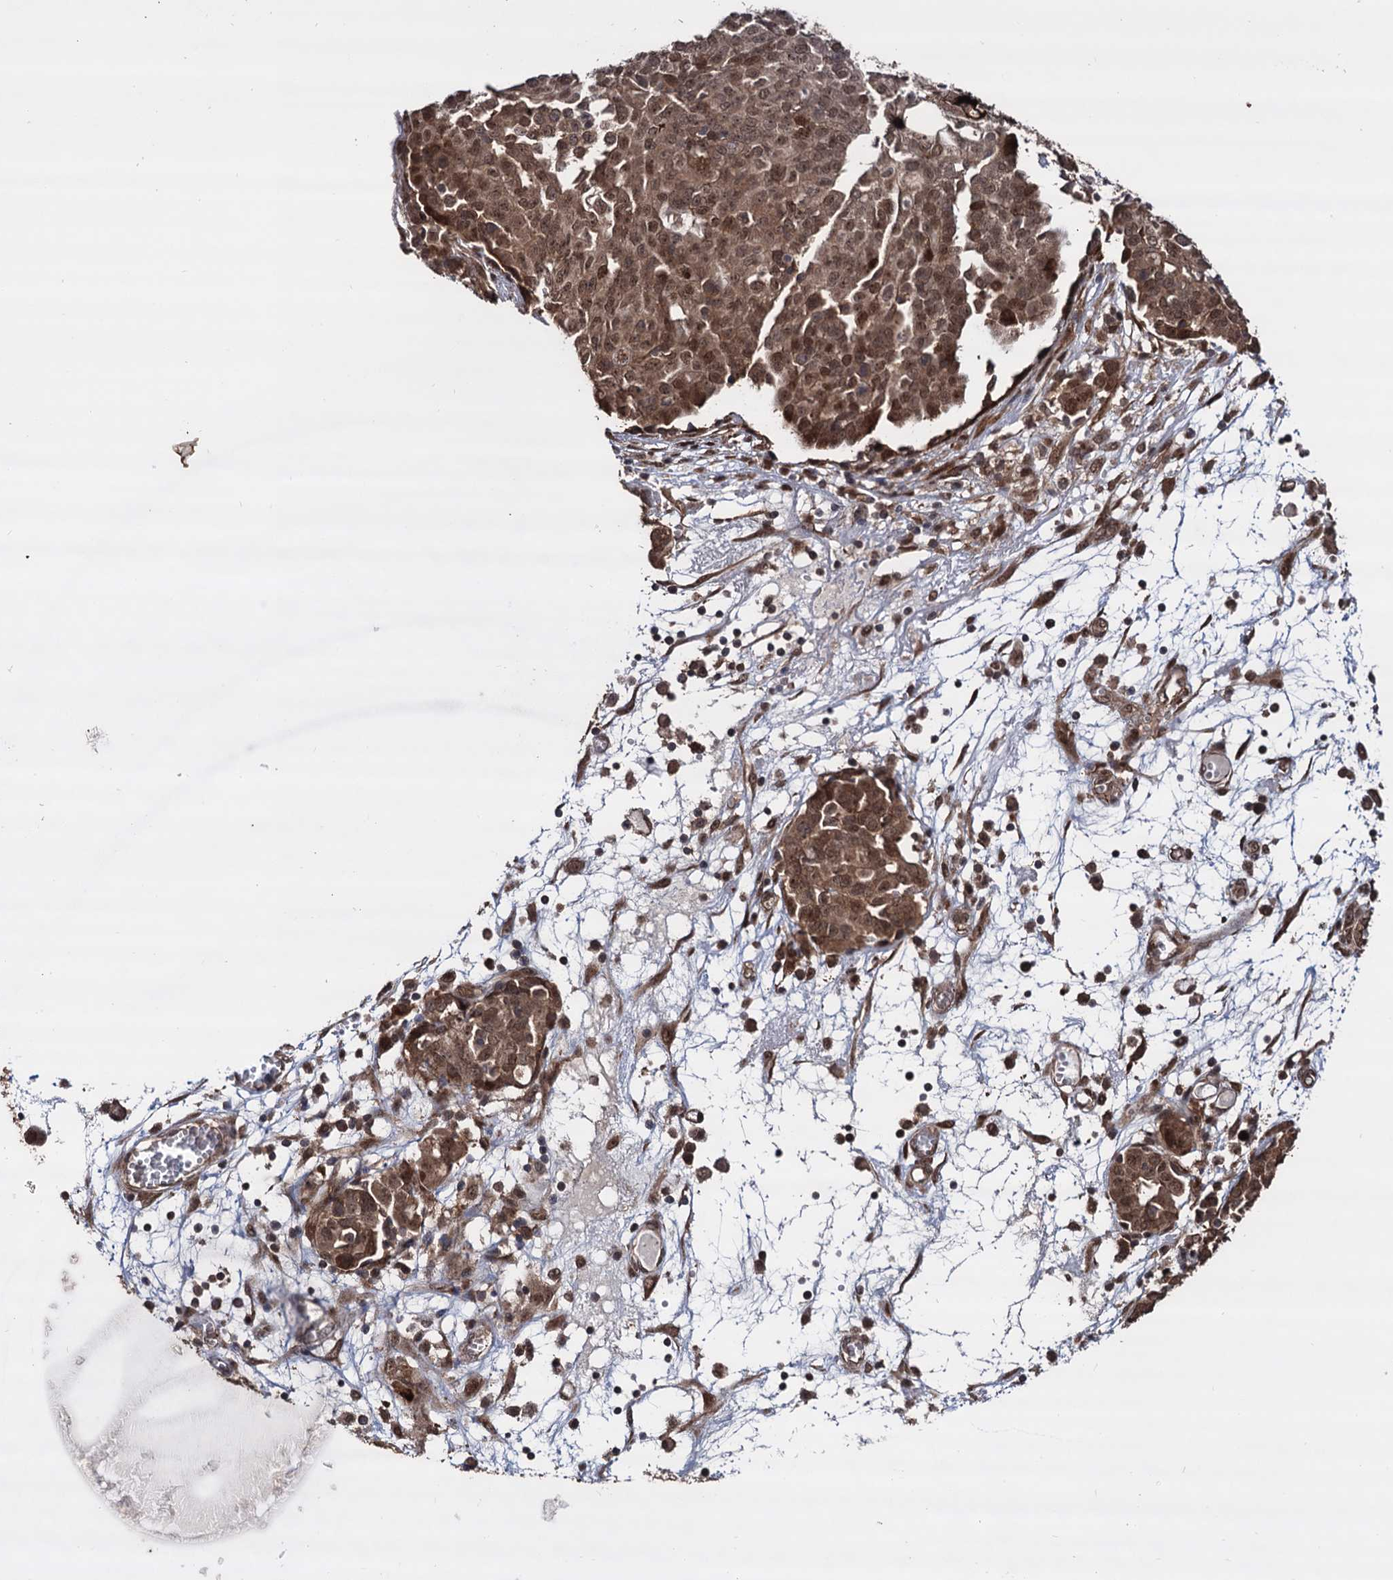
{"staining": {"intensity": "moderate", "quantity": ">75%", "location": "cytoplasmic/membranous,nuclear"}, "tissue": "ovarian cancer", "cell_type": "Tumor cells", "image_type": "cancer", "snomed": [{"axis": "morphology", "description": "Cystadenocarcinoma, serous, NOS"}, {"axis": "topography", "description": "Soft tissue"}, {"axis": "topography", "description": "Ovary"}], "caption": "An IHC histopathology image of neoplastic tissue is shown. Protein staining in brown highlights moderate cytoplasmic/membranous and nuclear positivity in ovarian cancer within tumor cells.", "gene": "PIGB", "patient": {"sex": "female", "age": 57}}